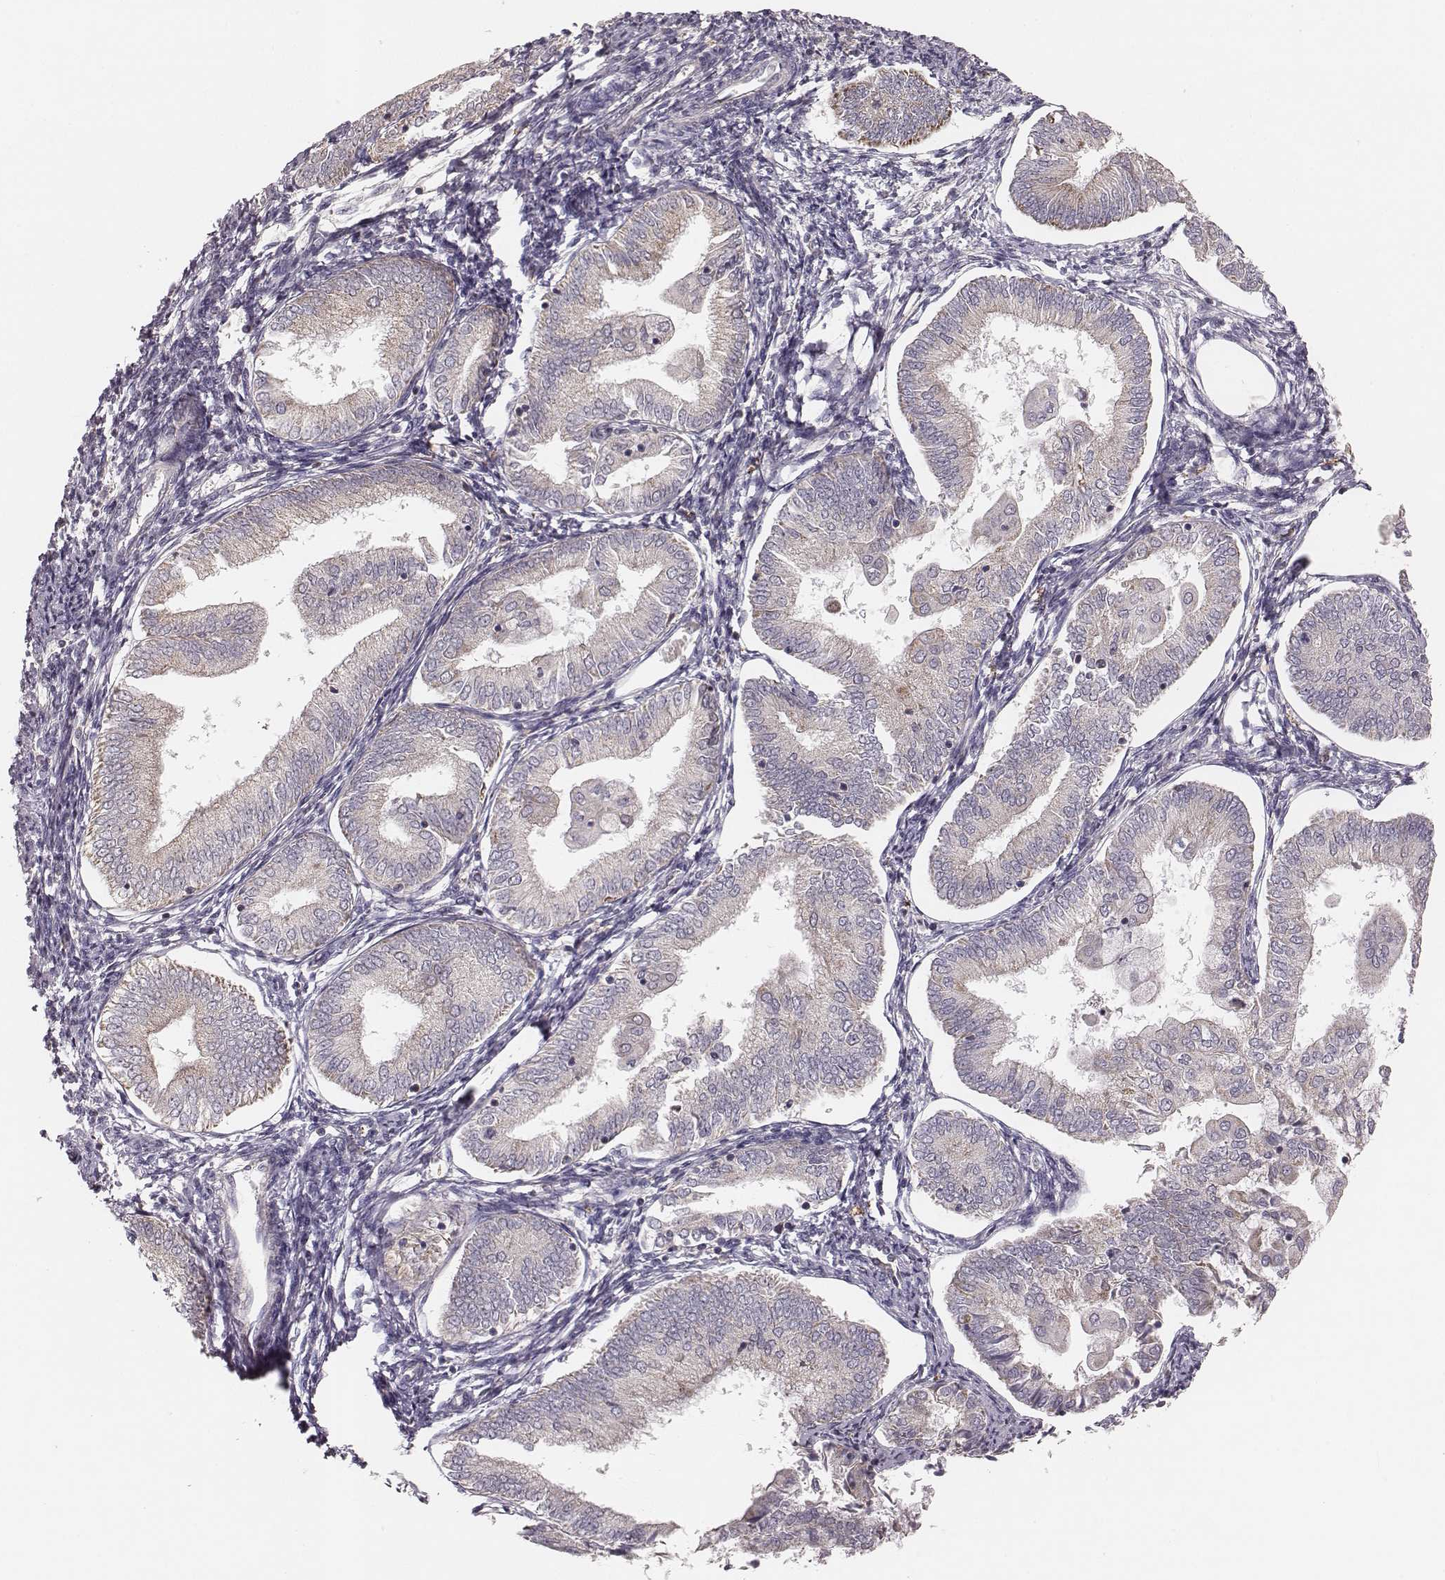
{"staining": {"intensity": "moderate", "quantity": "25%-75%", "location": "cytoplasmic/membranous"}, "tissue": "endometrial cancer", "cell_type": "Tumor cells", "image_type": "cancer", "snomed": [{"axis": "morphology", "description": "Adenocarcinoma, NOS"}, {"axis": "topography", "description": "Endometrium"}], "caption": "Tumor cells exhibit moderate cytoplasmic/membranous expression in about 25%-75% of cells in endometrial cancer (adenocarcinoma). (Brightfield microscopy of DAB IHC at high magnification).", "gene": "TUFM", "patient": {"sex": "female", "age": 55}}